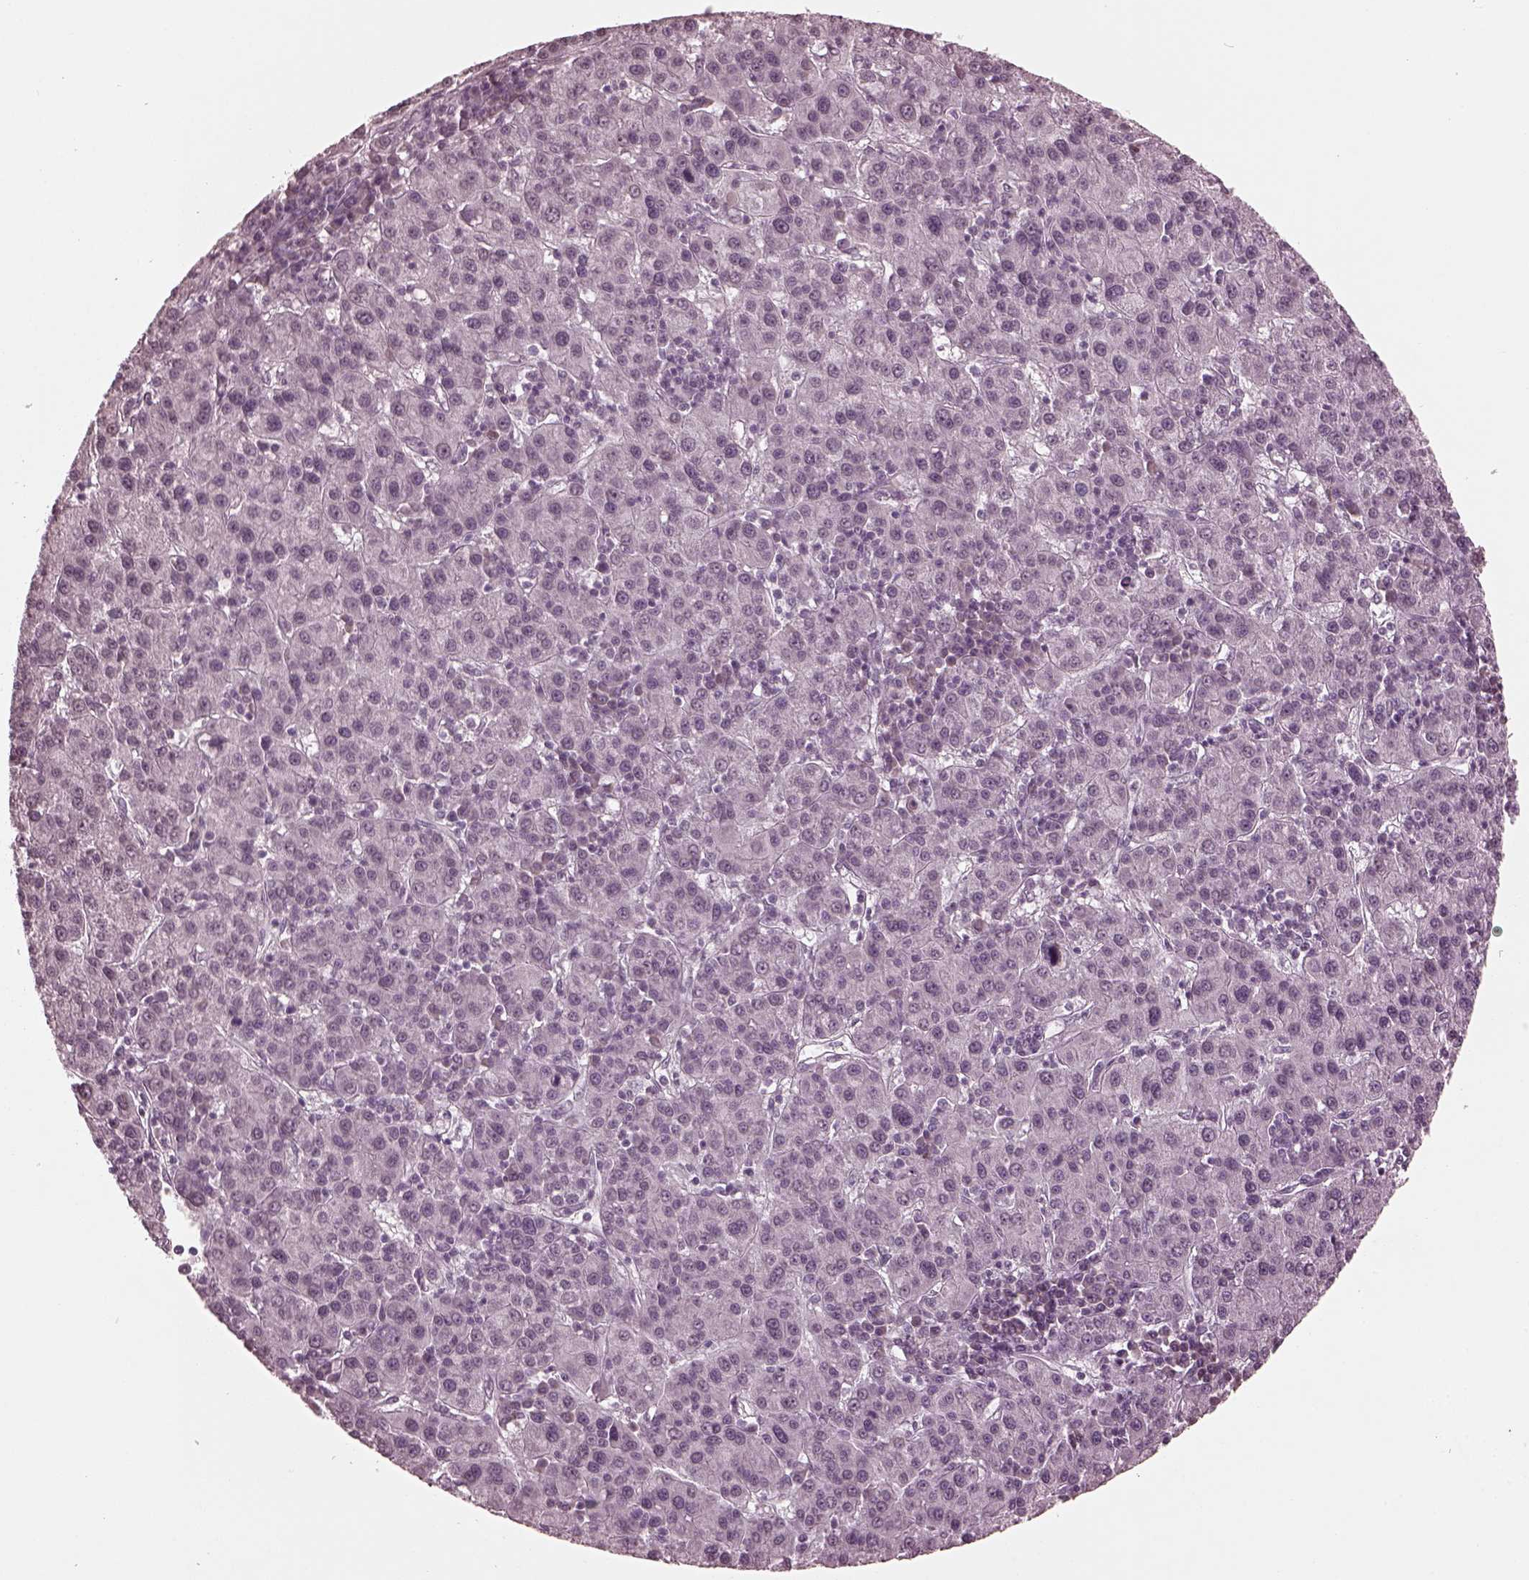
{"staining": {"intensity": "negative", "quantity": "none", "location": "none"}, "tissue": "liver cancer", "cell_type": "Tumor cells", "image_type": "cancer", "snomed": [{"axis": "morphology", "description": "Carcinoma, Hepatocellular, NOS"}, {"axis": "topography", "description": "Liver"}], "caption": "IHC image of liver hepatocellular carcinoma stained for a protein (brown), which displays no expression in tumor cells.", "gene": "KRT79", "patient": {"sex": "female", "age": 60}}